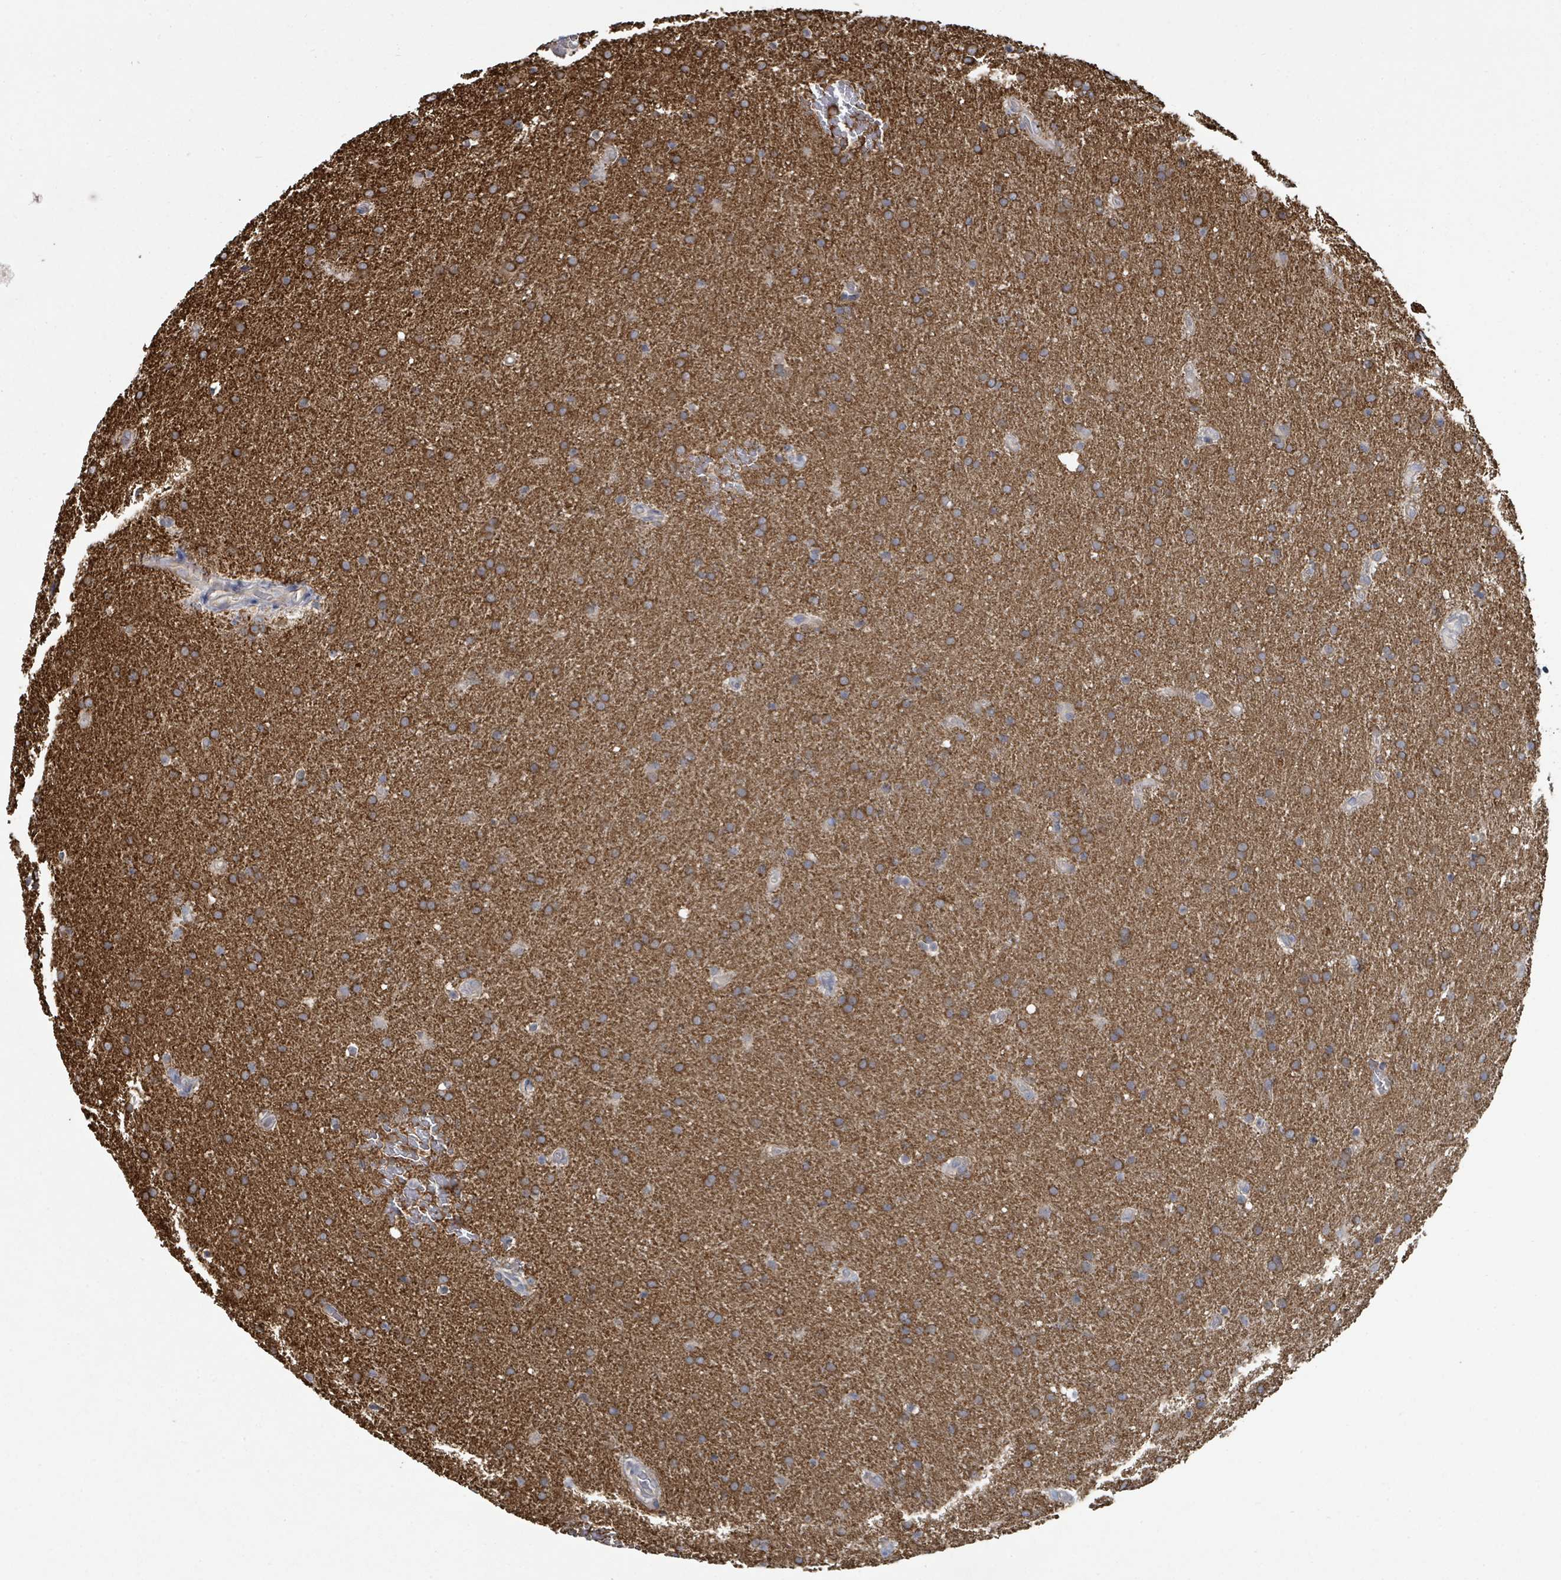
{"staining": {"intensity": "moderate", "quantity": ">75%", "location": "cytoplasmic/membranous"}, "tissue": "glioma", "cell_type": "Tumor cells", "image_type": "cancer", "snomed": [{"axis": "morphology", "description": "Glioma, malignant, Low grade"}, {"axis": "topography", "description": "Brain"}], "caption": "Glioma stained for a protein (brown) shows moderate cytoplasmic/membranous positive staining in approximately >75% of tumor cells.", "gene": "SLC9A7", "patient": {"sex": "female", "age": 32}}